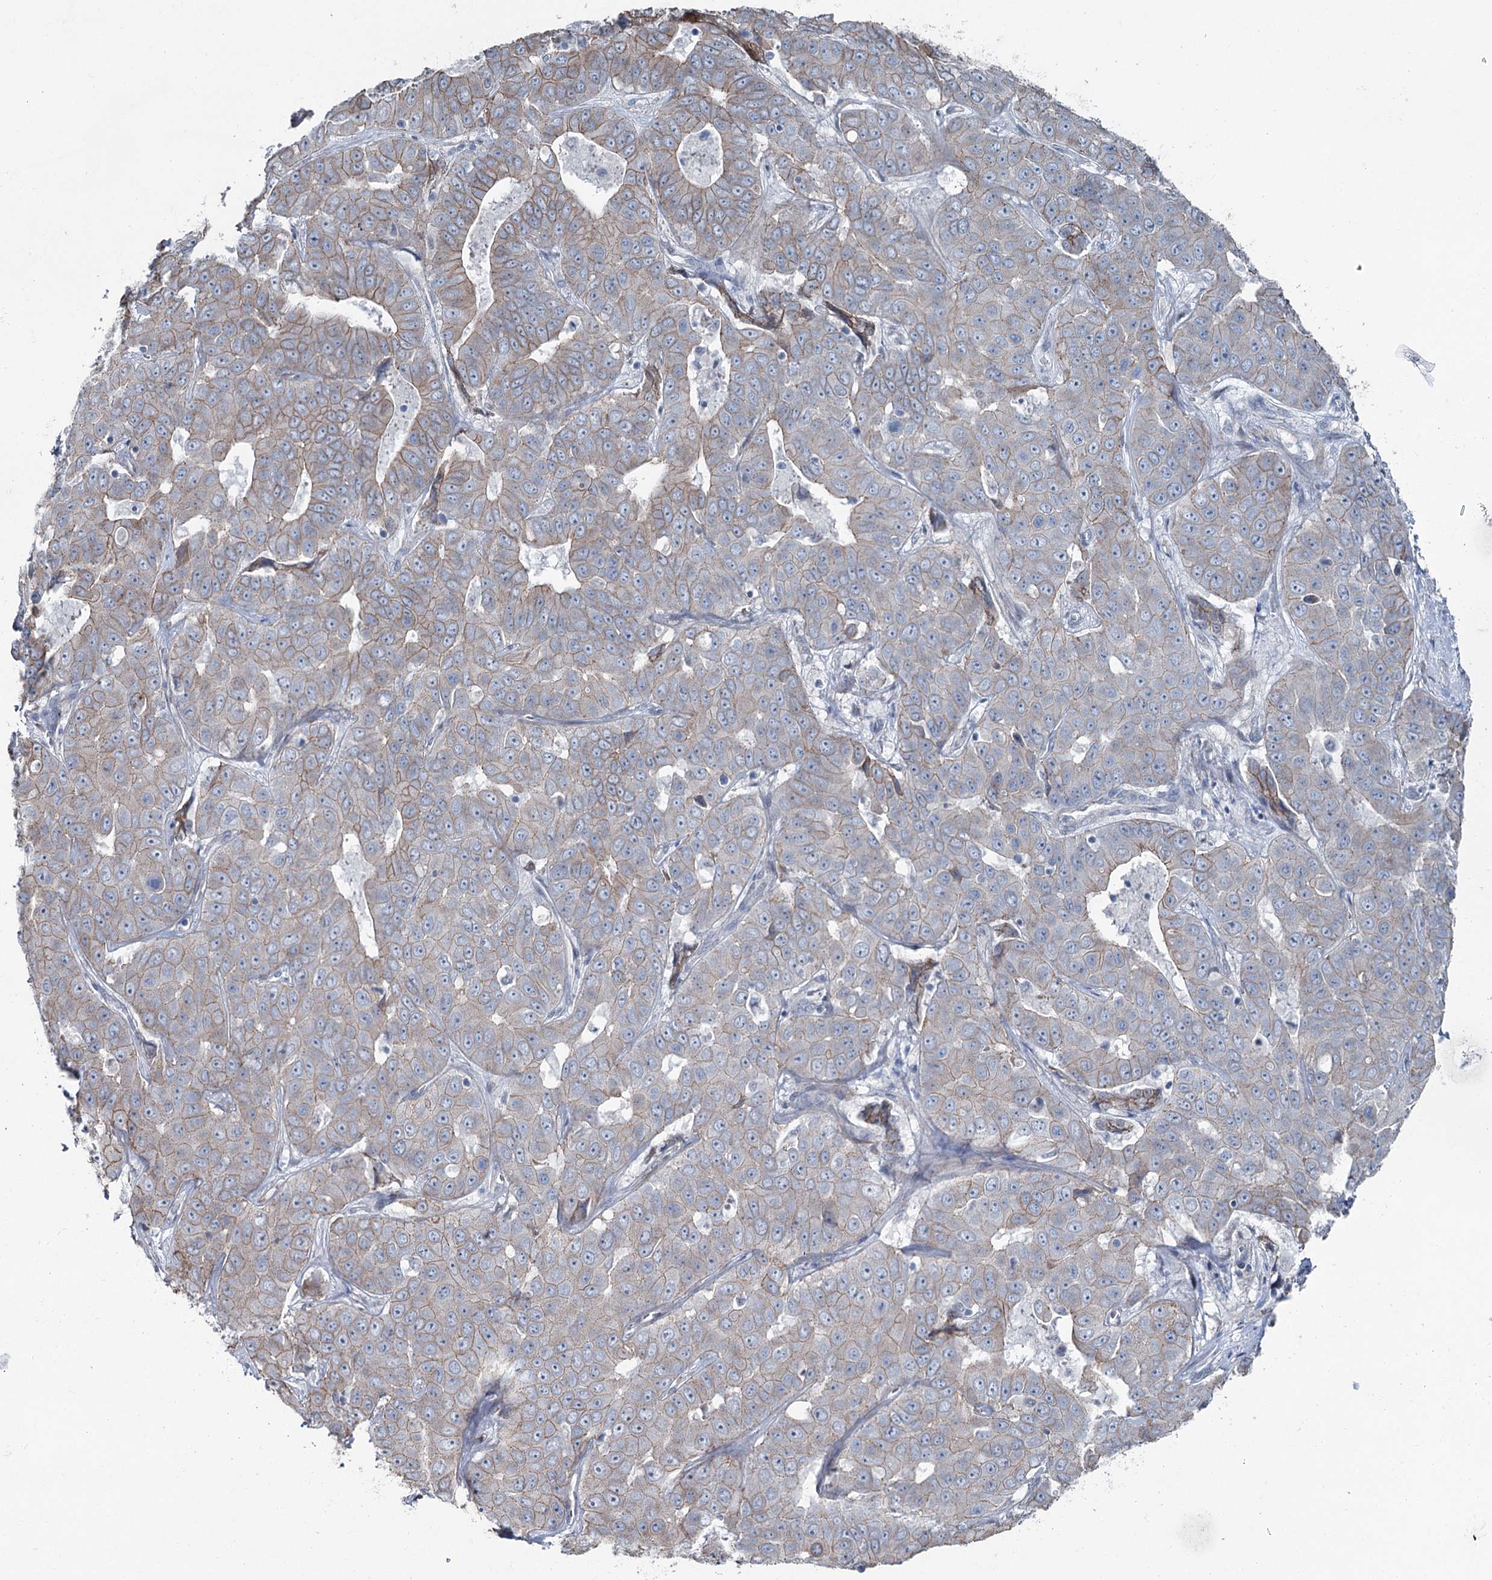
{"staining": {"intensity": "moderate", "quantity": "25%-75%", "location": "cytoplasmic/membranous"}, "tissue": "liver cancer", "cell_type": "Tumor cells", "image_type": "cancer", "snomed": [{"axis": "morphology", "description": "Cholangiocarcinoma"}, {"axis": "topography", "description": "Liver"}], "caption": "High-power microscopy captured an immunohistochemistry micrograph of liver cholangiocarcinoma, revealing moderate cytoplasmic/membranous positivity in approximately 25%-75% of tumor cells.", "gene": "FAM120B", "patient": {"sex": "female", "age": 52}}